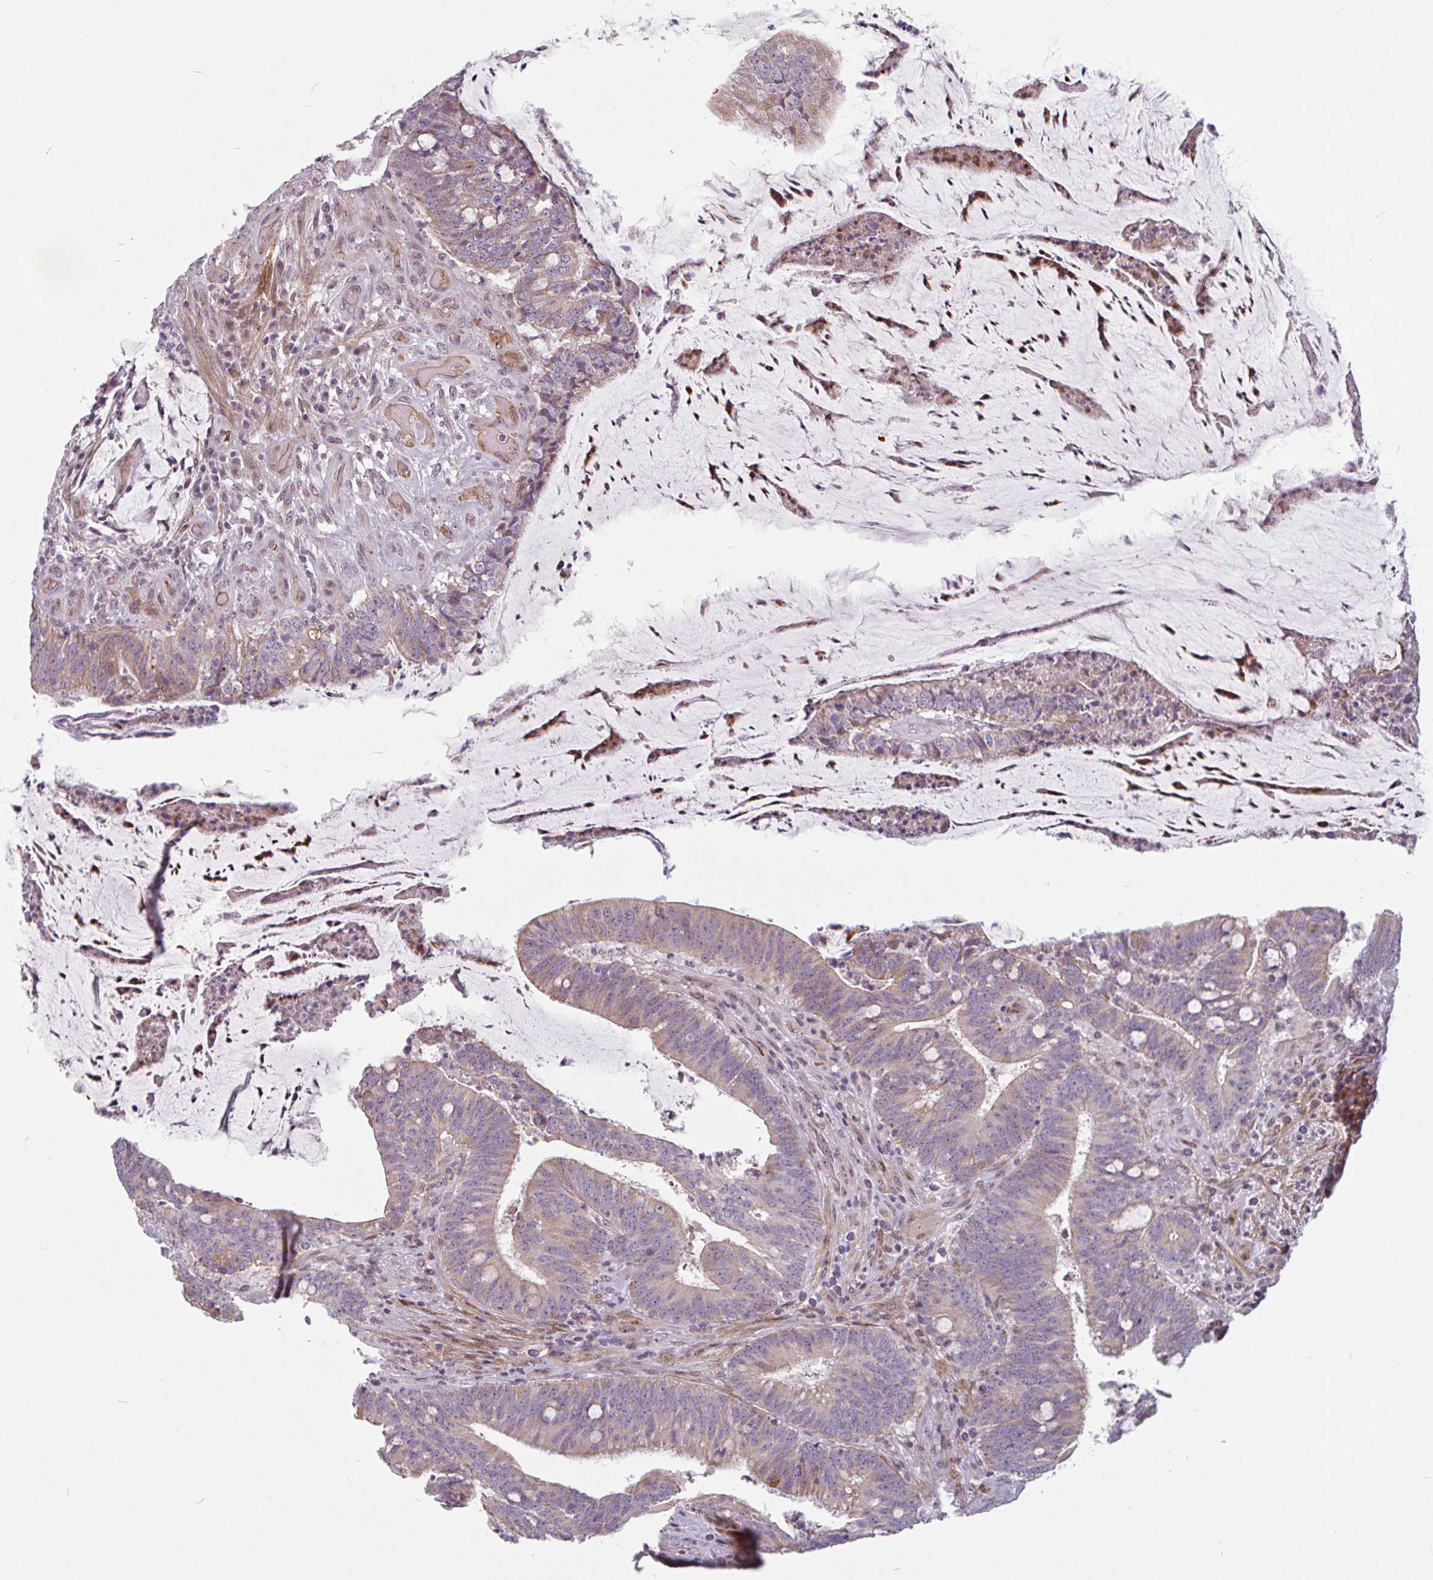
{"staining": {"intensity": "weak", "quantity": "25%-75%", "location": "cytoplasmic/membranous"}, "tissue": "colorectal cancer", "cell_type": "Tumor cells", "image_type": "cancer", "snomed": [{"axis": "morphology", "description": "Adenocarcinoma, NOS"}, {"axis": "topography", "description": "Colon"}], "caption": "IHC micrograph of colorectal cancer stained for a protein (brown), which demonstrates low levels of weak cytoplasmic/membranous expression in about 25%-75% of tumor cells.", "gene": "TMEM119", "patient": {"sex": "female", "age": 43}}